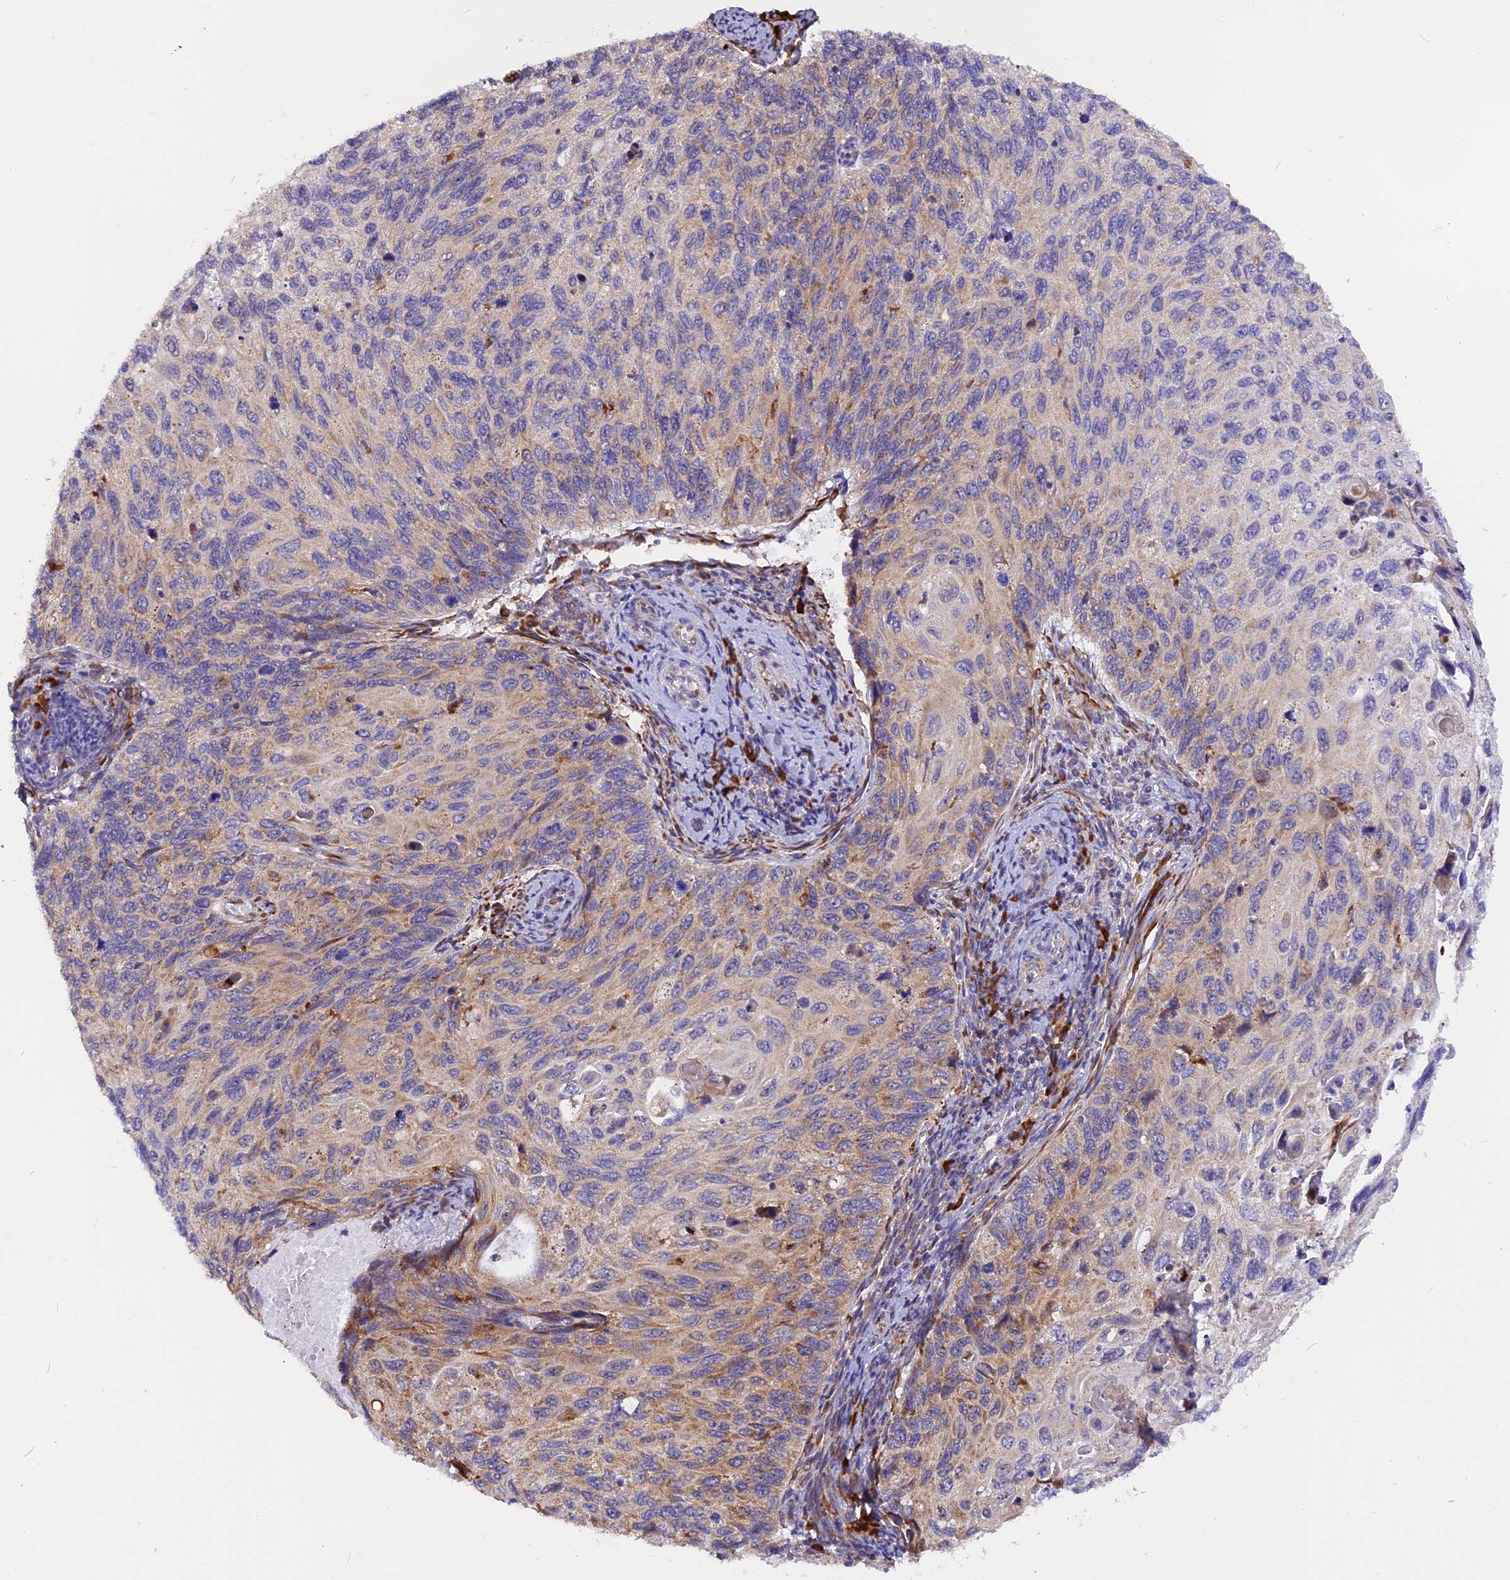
{"staining": {"intensity": "weak", "quantity": "25%-75%", "location": "cytoplasmic/membranous"}, "tissue": "cervical cancer", "cell_type": "Tumor cells", "image_type": "cancer", "snomed": [{"axis": "morphology", "description": "Squamous cell carcinoma, NOS"}, {"axis": "topography", "description": "Cervix"}], "caption": "IHC of cervical cancer reveals low levels of weak cytoplasmic/membranous positivity in about 25%-75% of tumor cells.", "gene": "GNPTAB", "patient": {"sex": "female", "age": 70}}